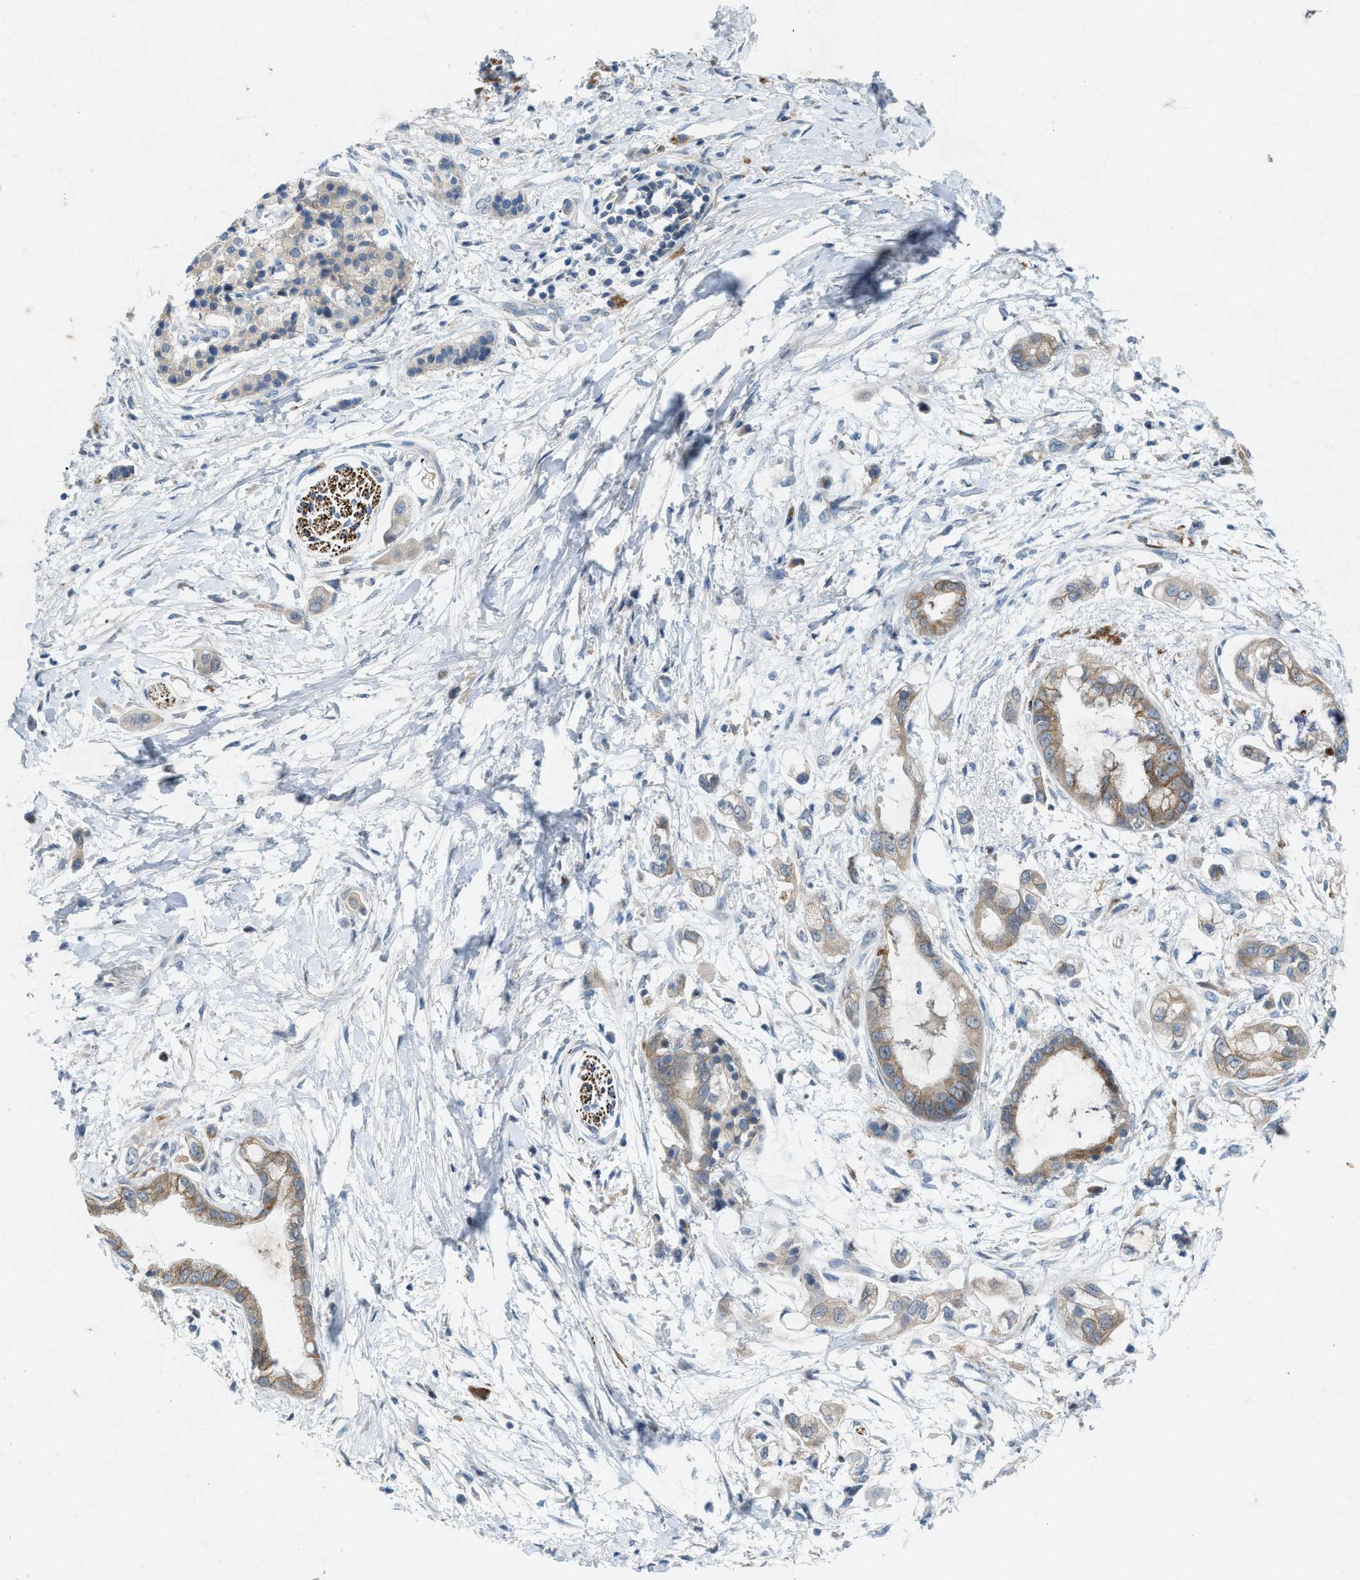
{"staining": {"intensity": "weak", "quantity": "25%-75%", "location": "cytoplasmic/membranous"}, "tissue": "pancreatic cancer", "cell_type": "Tumor cells", "image_type": "cancer", "snomed": [{"axis": "morphology", "description": "Adenocarcinoma, NOS"}, {"axis": "topography", "description": "Pancreas"}], "caption": "Pancreatic adenocarcinoma stained with a brown dye displays weak cytoplasmic/membranous positive staining in approximately 25%-75% of tumor cells.", "gene": "URGCP", "patient": {"sex": "male", "age": 59}}